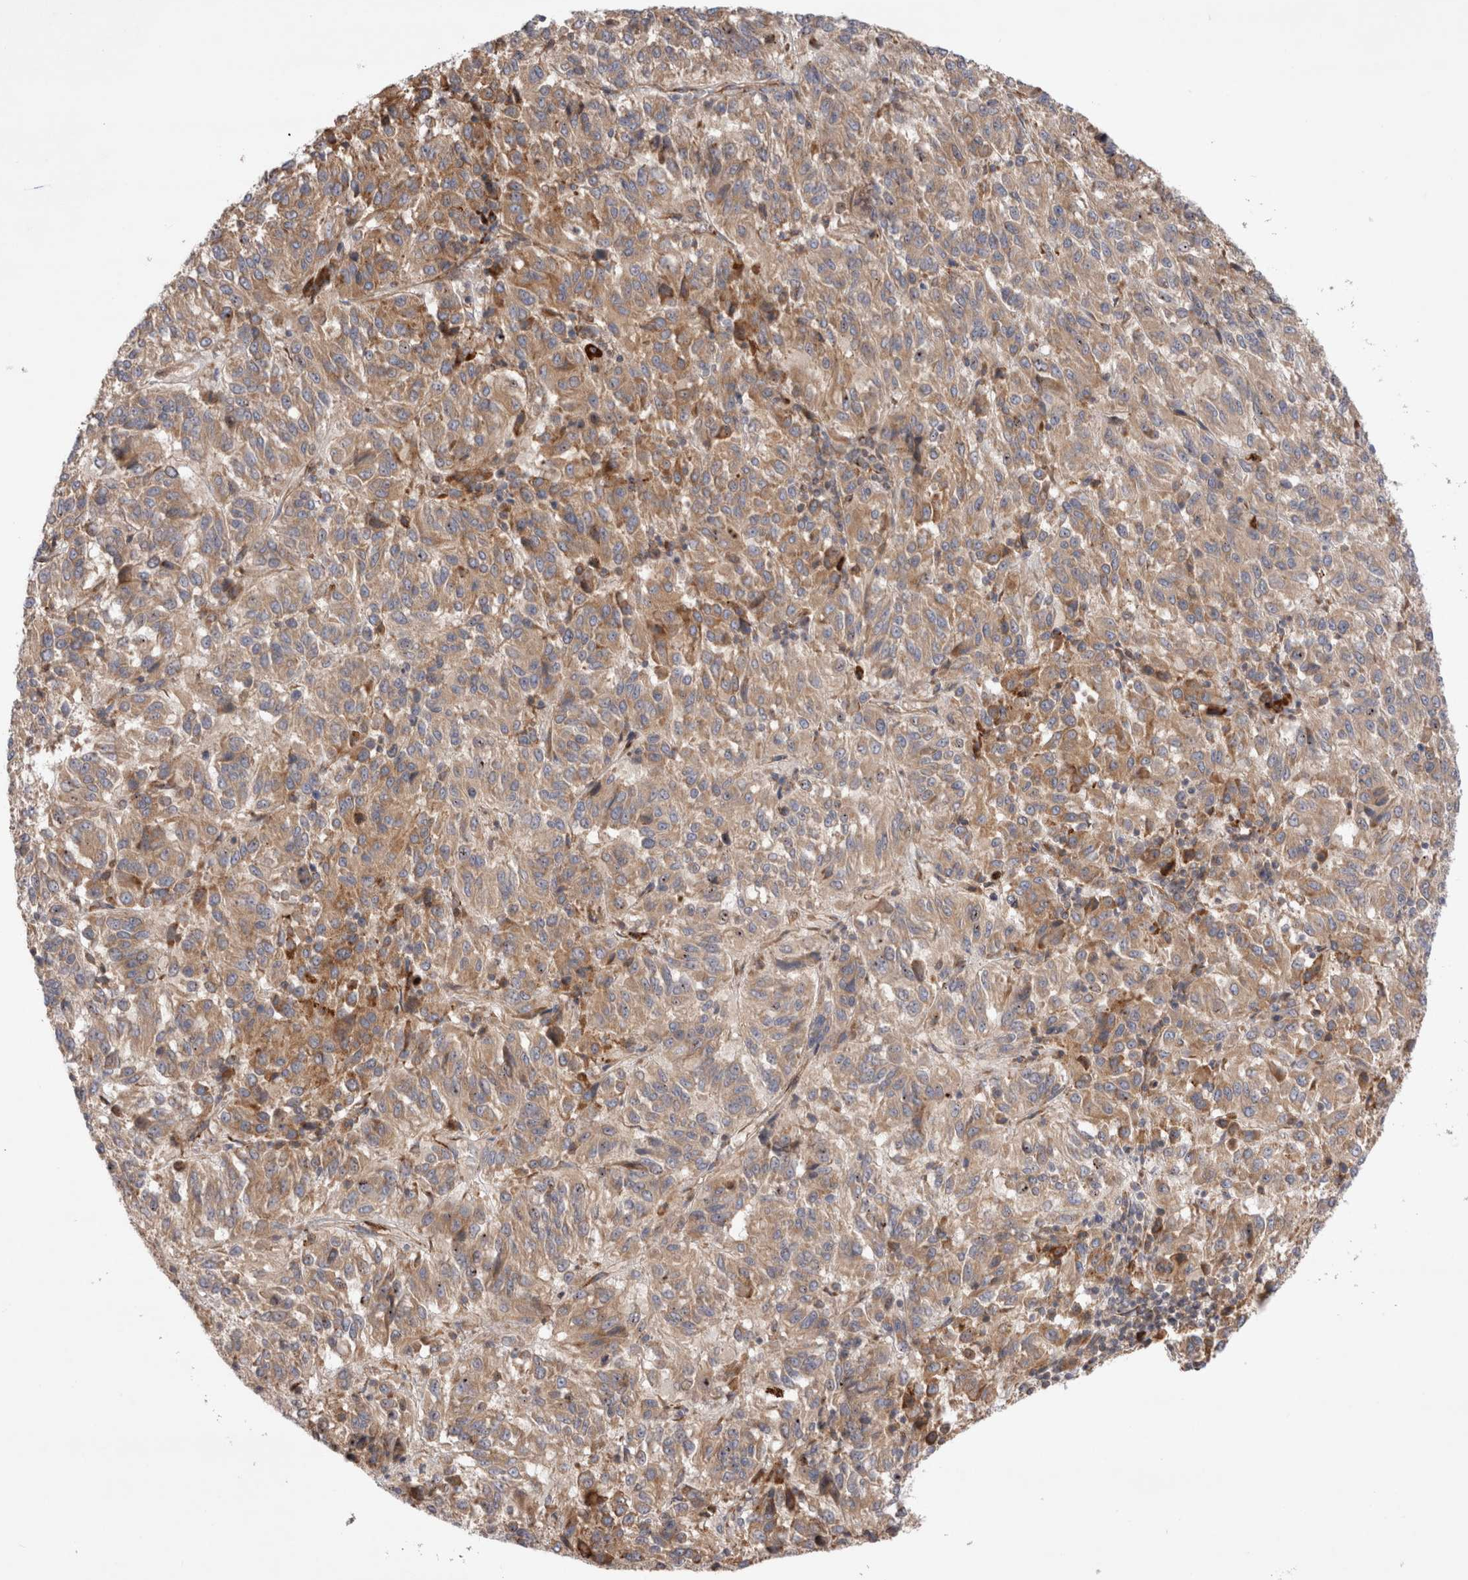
{"staining": {"intensity": "weak", "quantity": ">75%", "location": "cytoplasmic/membranous"}, "tissue": "melanoma", "cell_type": "Tumor cells", "image_type": "cancer", "snomed": [{"axis": "morphology", "description": "Malignant melanoma, Metastatic site"}, {"axis": "topography", "description": "Lung"}], "caption": "The histopathology image displays a brown stain indicating the presence of a protein in the cytoplasmic/membranous of tumor cells in malignant melanoma (metastatic site).", "gene": "PDCD10", "patient": {"sex": "male", "age": 64}}